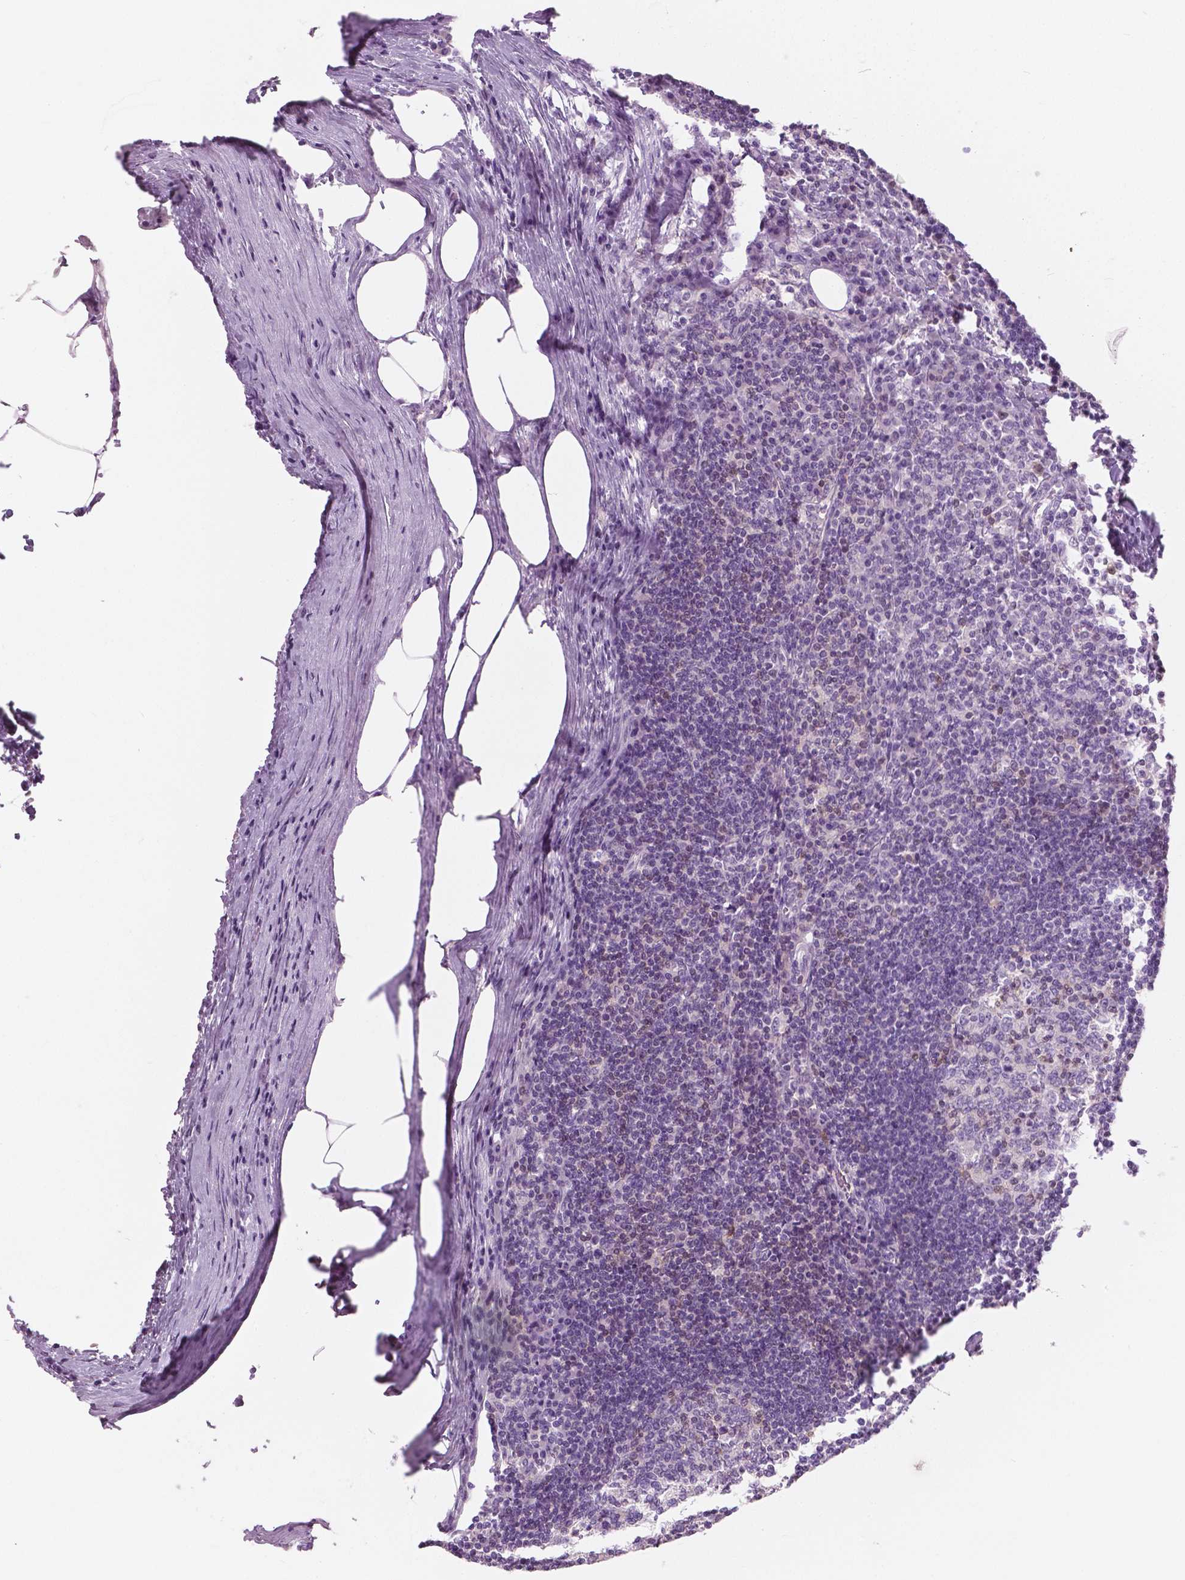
{"staining": {"intensity": "negative", "quantity": "none", "location": "none"}, "tissue": "lymph node", "cell_type": "Germinal center cells", "image_type": "normal", "snomed": [{"axis": "morphology", "description": "Normal tissue, NOS"}, {"axis": "topography", "description": "Lymph node"}], "caption": "Photomicrograph shows no significant protein staining in germinal center cells of unremarkable lymph node.", "gene": "GALM", "patient": {"sex": "male", "age": 67}}